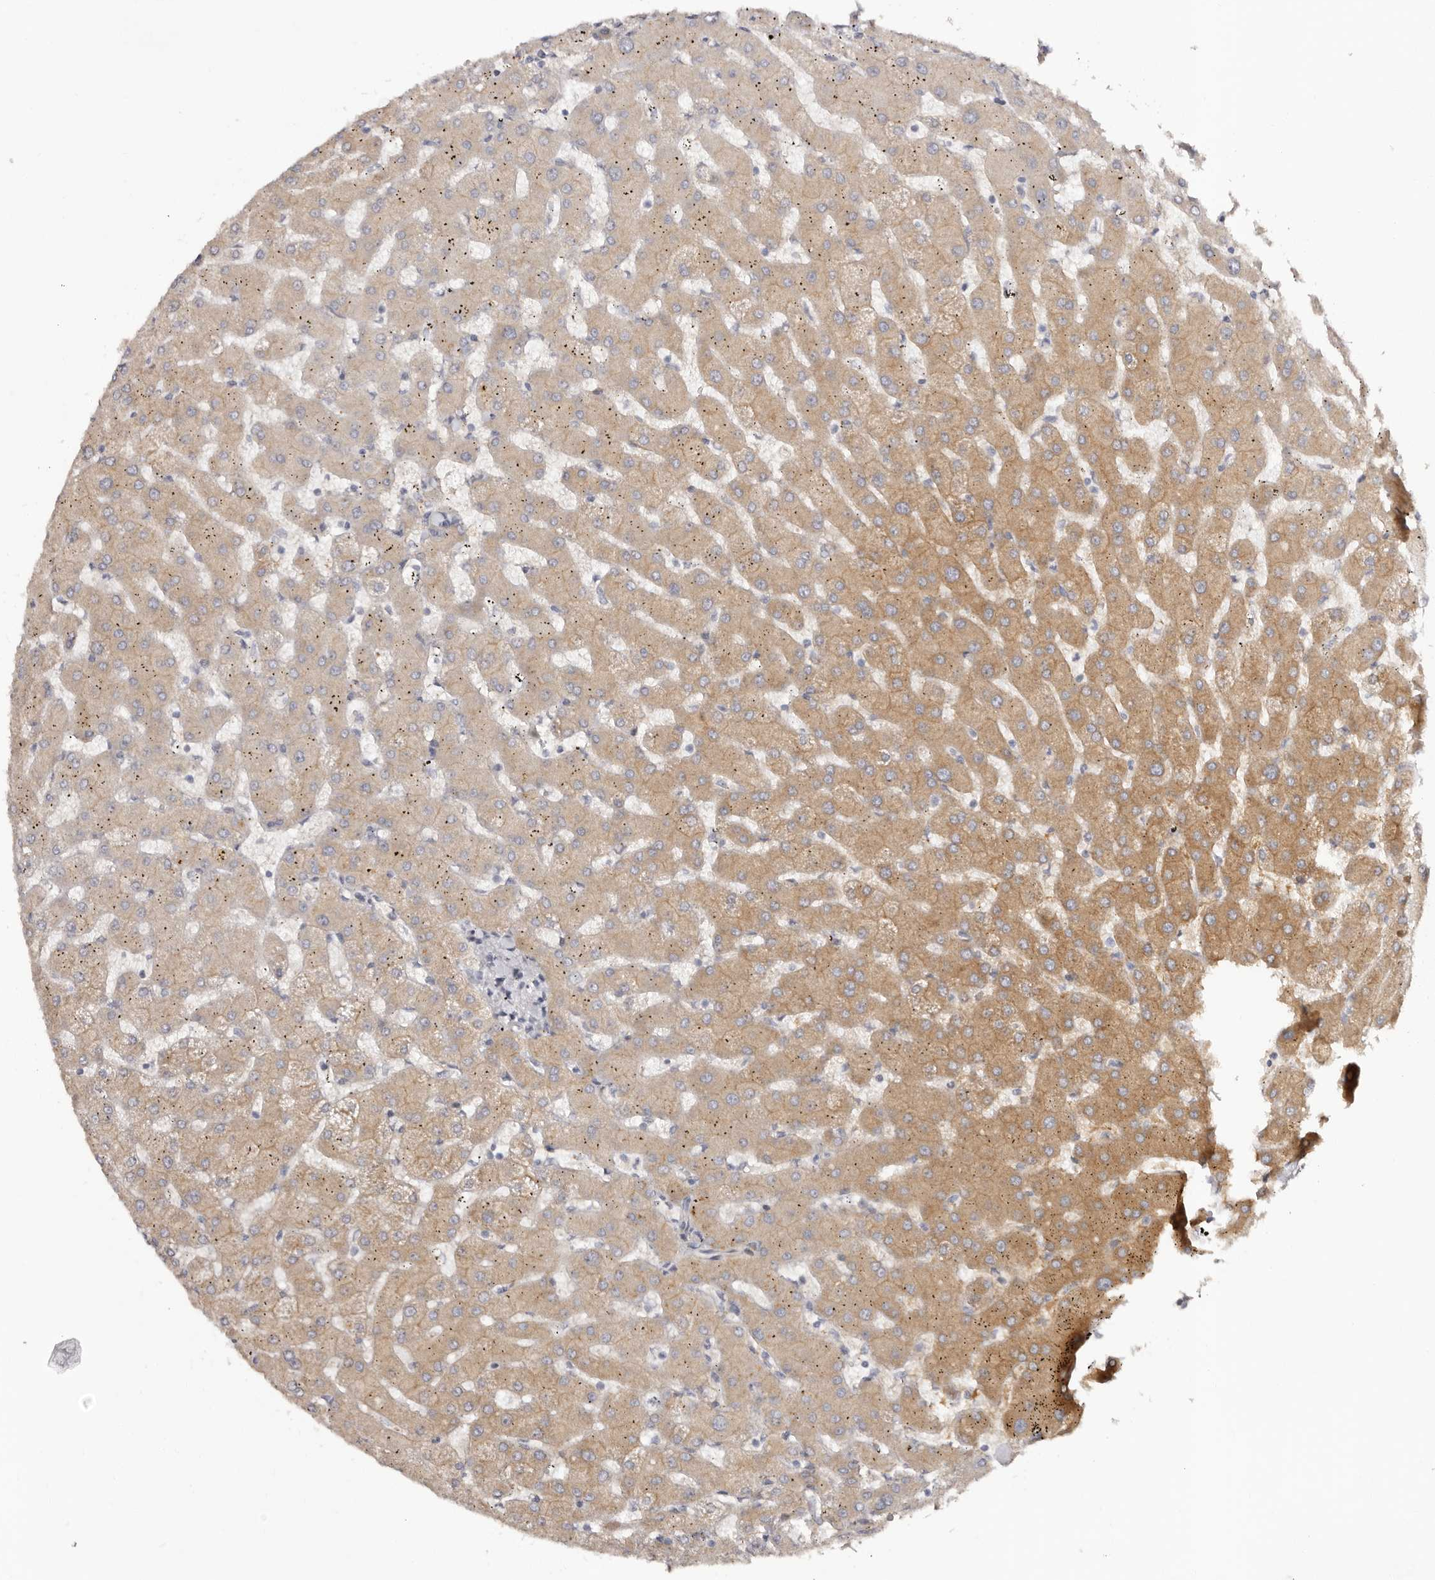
{"staining": {"intensity": "negative", "quantity": "none", "location": "none"}, "tissue": "liver", "cell_type": "Cholangiocytes", "image_type": "normal", "snomed": [{"axis": "morphology", "description": "Normal tissue, NOS"}, {"axis": "topography", "description": "Liver"}], "caption": "IHC image of normal liver: human liver stained with DAB exhibits no significant protein positivity in cholangiocytes.", "gene": "MICAL2", "patient": {"sex": "female", "age": 63}}